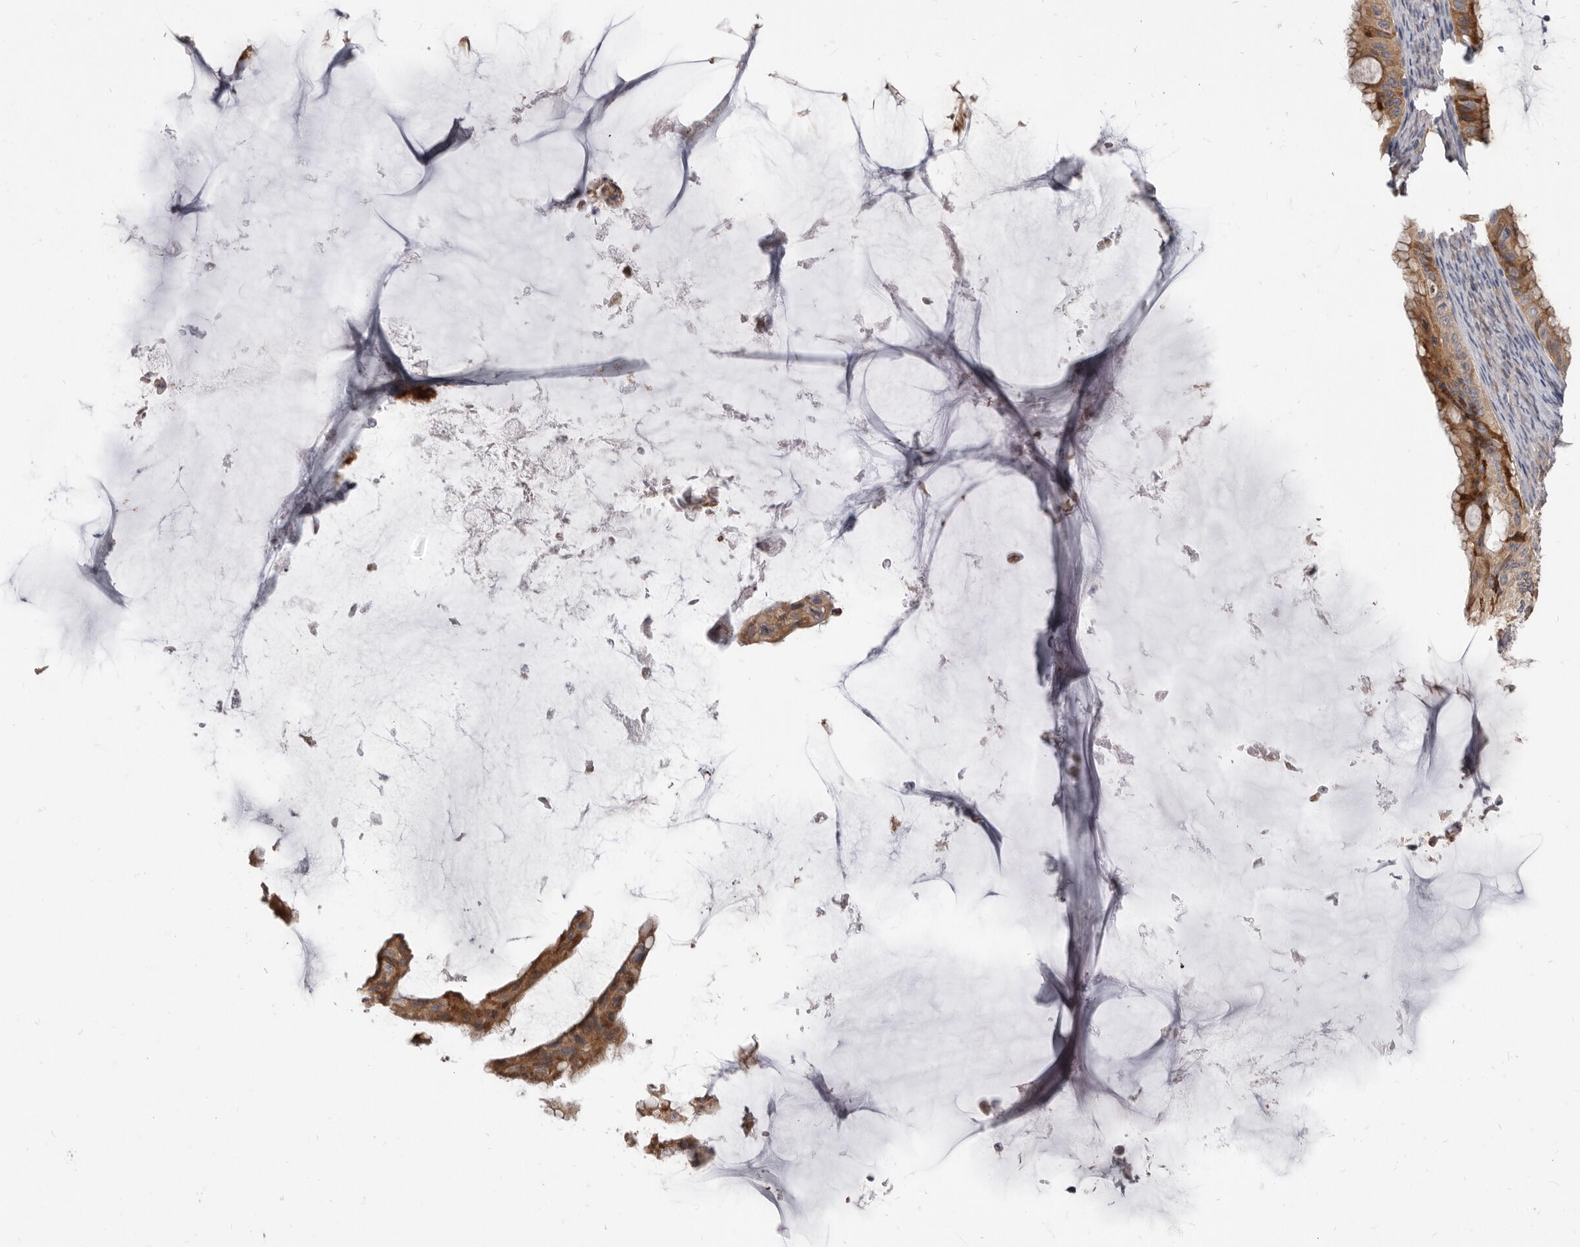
{"staining": {"intensity": "strong", "quantity": ">75%", "location": "cytoplasmic/membranous"}, "tissue": "ovarian cancer", "cell_type": "Tumor cells", "image_type": "cancer", "snomed": [{"axis": "morphology", "description": "Cystadenocarcinoma, mucinous, NOS"}, {"axis": "topography", "description": "Ovary"}], "caption": "High-power microscopy captured an immunohistochemistry (IHC) photomicrograph of mucinous cystadenocarcinoma (ovarian), revealing strong cytoplasmic/membranous staining in about >75% of tumor cells.", "gene": "FMO2", "patient": {"sex": "female", "age": 61}}